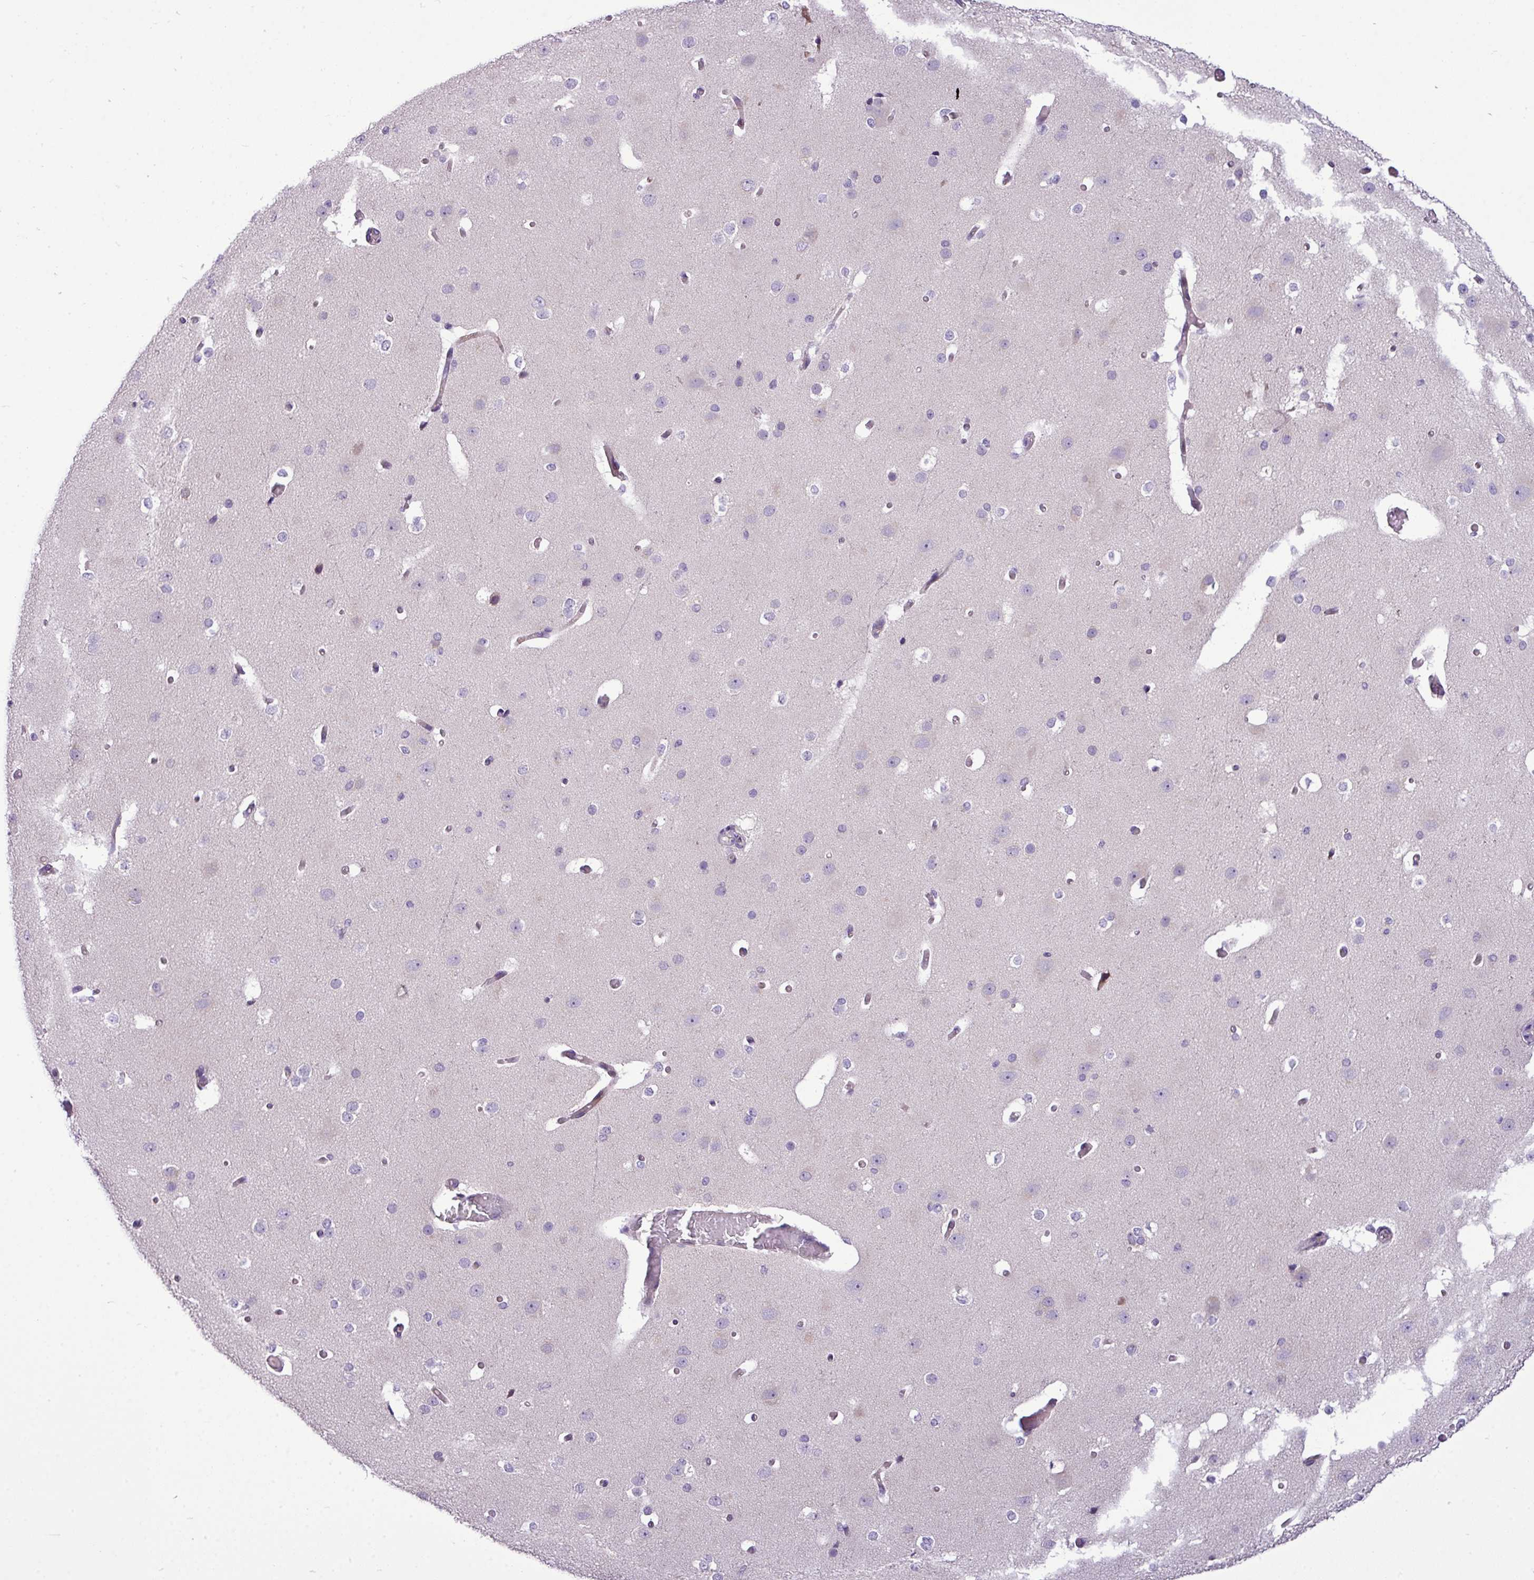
{"staining": {"intensity": "negative", "quantity": "none", "location": "none"}, "tissue": "cerebral cortex", "cell_type": "Endothelial cells", "image_type": "normal", "snomed": [{"axis": "morphology", "description": "Normal tissue, NOS"}, {"axis": "morphology", "description": "Inflammation, NOS"}, {"axis": "topography", "description": "Cerebral cortex"}], "caption": "Immunohistochemical staining of unremarkable cerebral cortex reveals no significant positivity in endothelial cells.", "gene": "IL17A", "patient": {"sex": "male", "age": 6}}